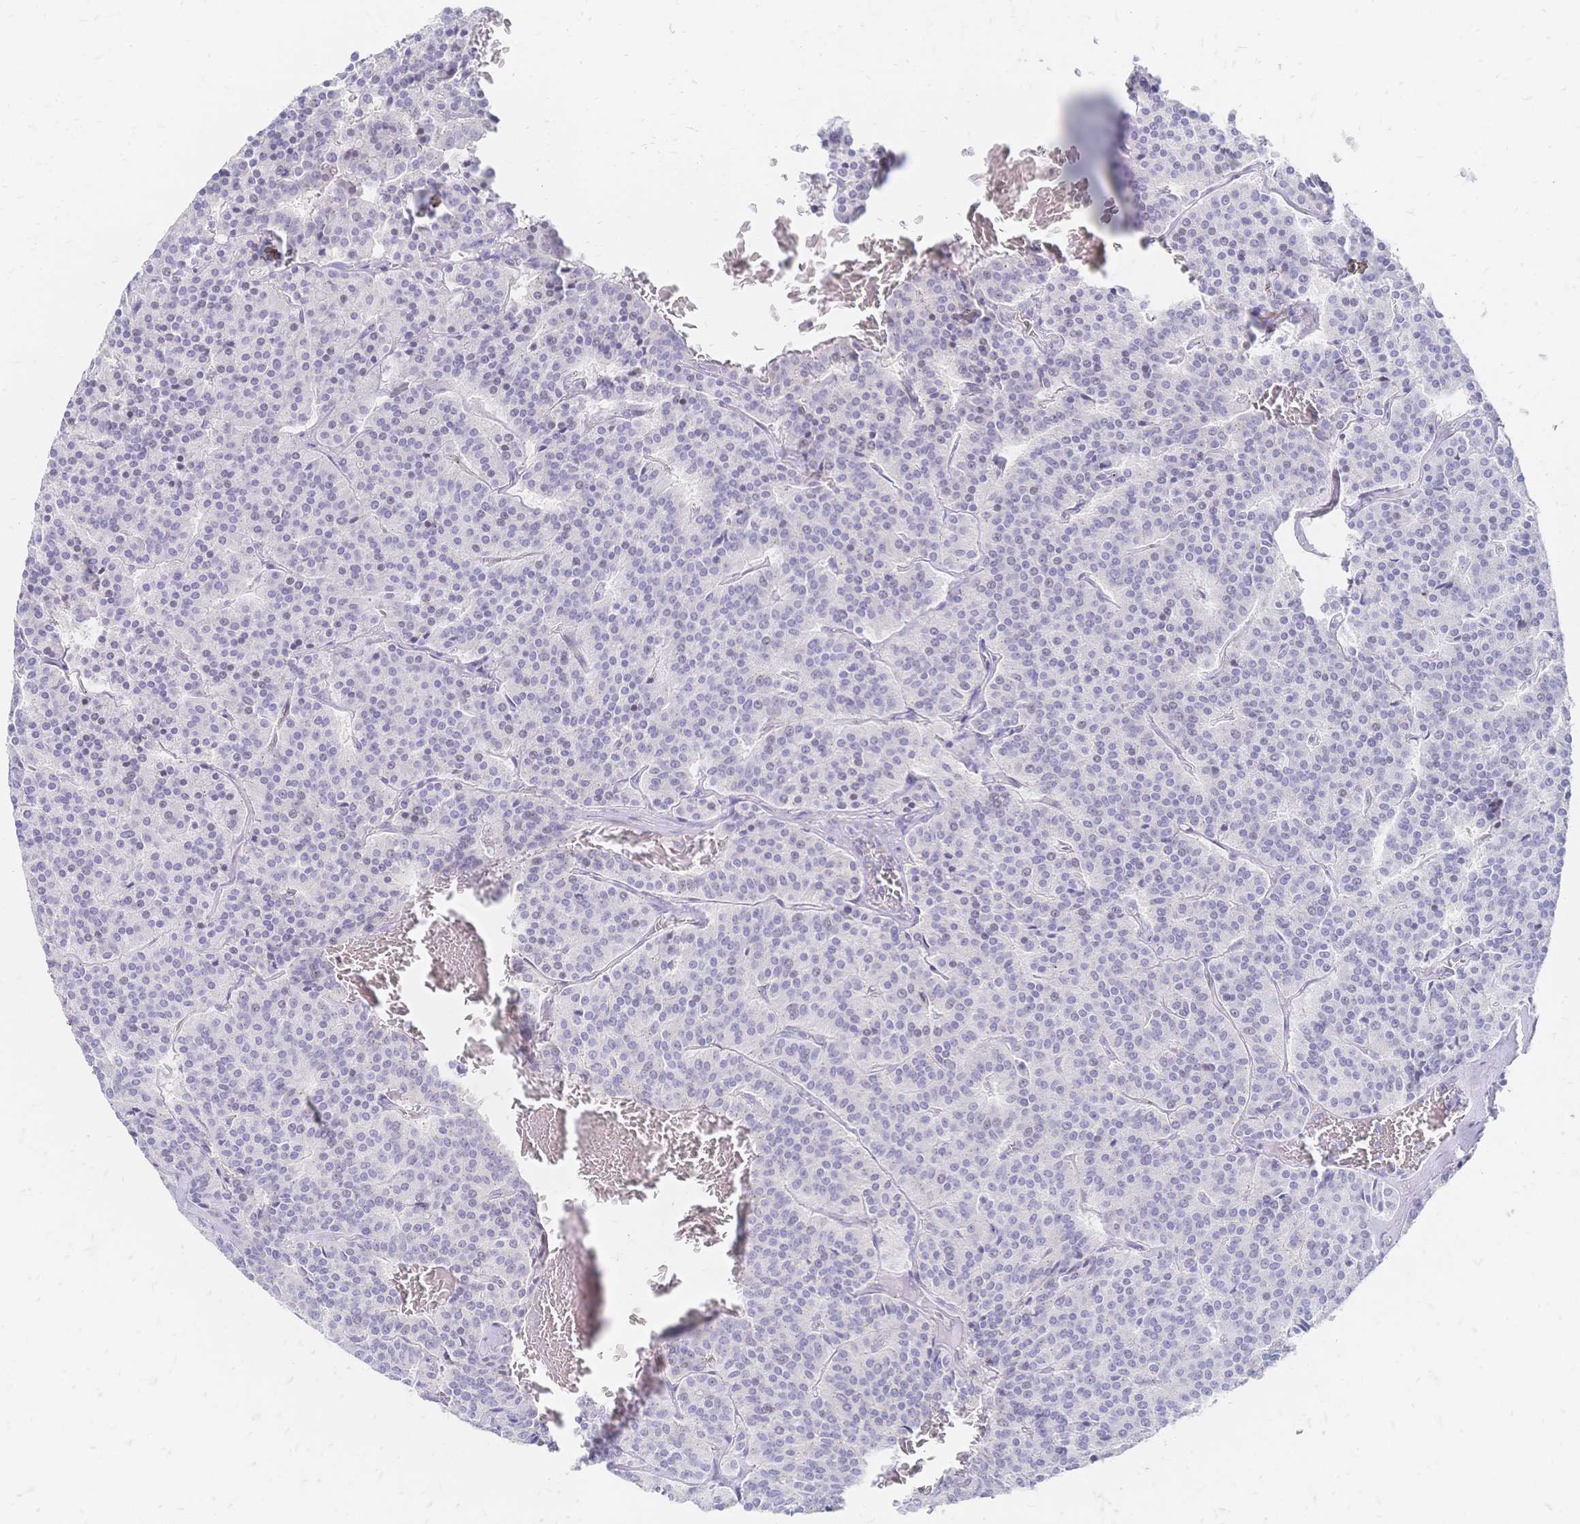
{"staining": {"intensity": "negative", "quantity": "none", "location": "none"}, "tissue": "carcinoid", "cell_type": "Tumor cells", "image_type": "cancer", "snomed": [{"axis": "morphology", "description": "Carcinoid, malignant, NOS"}, {"axis": "topography", "description": "Lung"}], "caption": "Photomicrograph shows no significant protein positivity in tumor cells of carcinoid.", "gene": "PSORS1C2", "patient": {"sex": "male", "age": 70}}